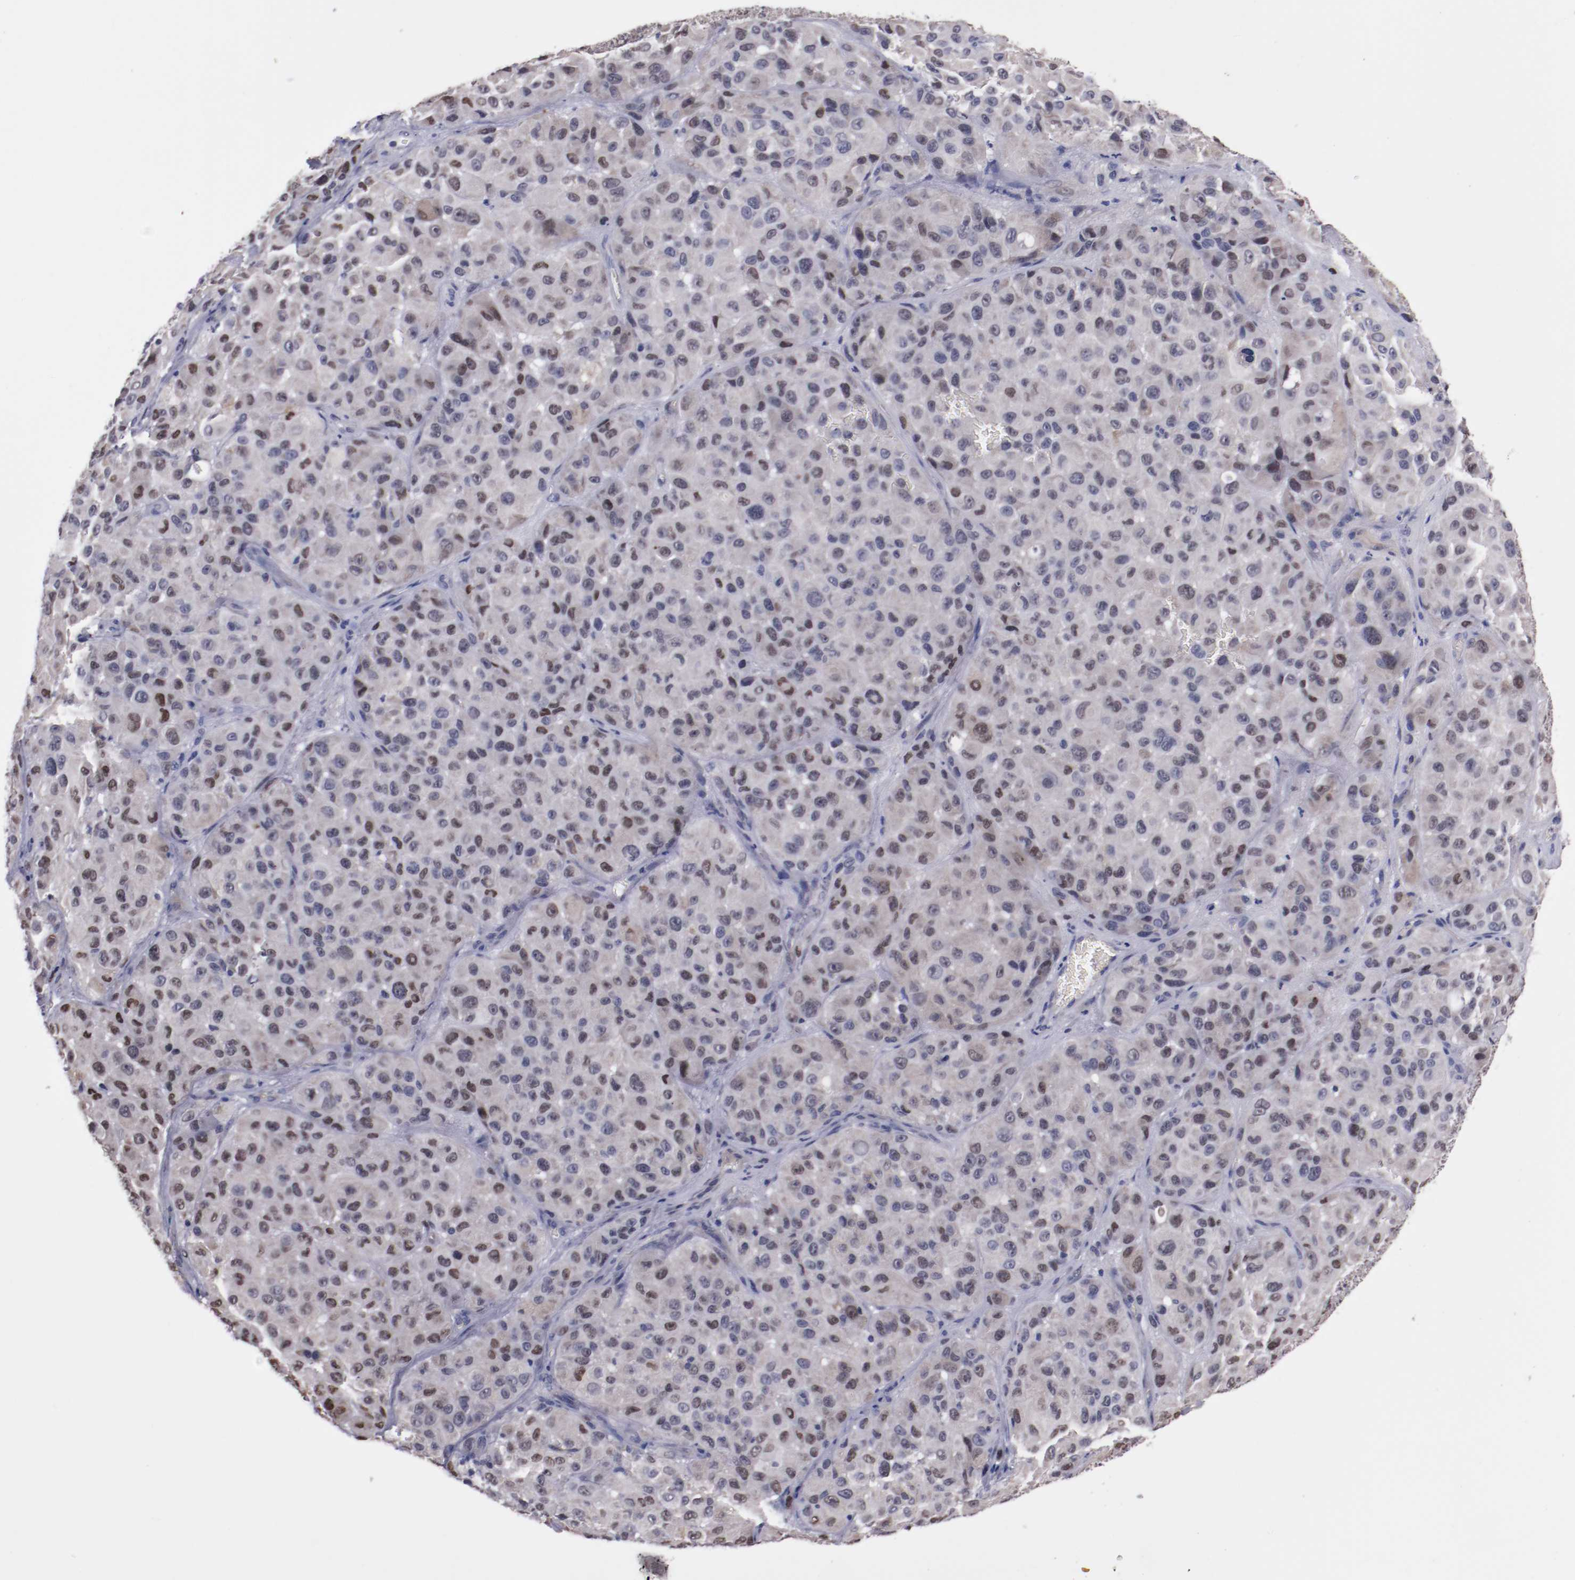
{"staining": {"intensity": "weak", "quantity": "<25%", "location": "cytoplasmic/membranous,nuclear"}, "tissue": "melanoma", "cell_type": "Tumor cells", "image_type": "cancer", "snomed": [{"axis": "morphology", "description": "Malignant melanoma, NOS"}, {"axis": "topography", "description": "Skin"}], "caption": "This is an immunohistochemistry (IHC) histopathology image of malignant melanoma. There is no positivity in tumor cells.", "gene": "FAM81A", "patient": {"sex": "female", "age": 21}}